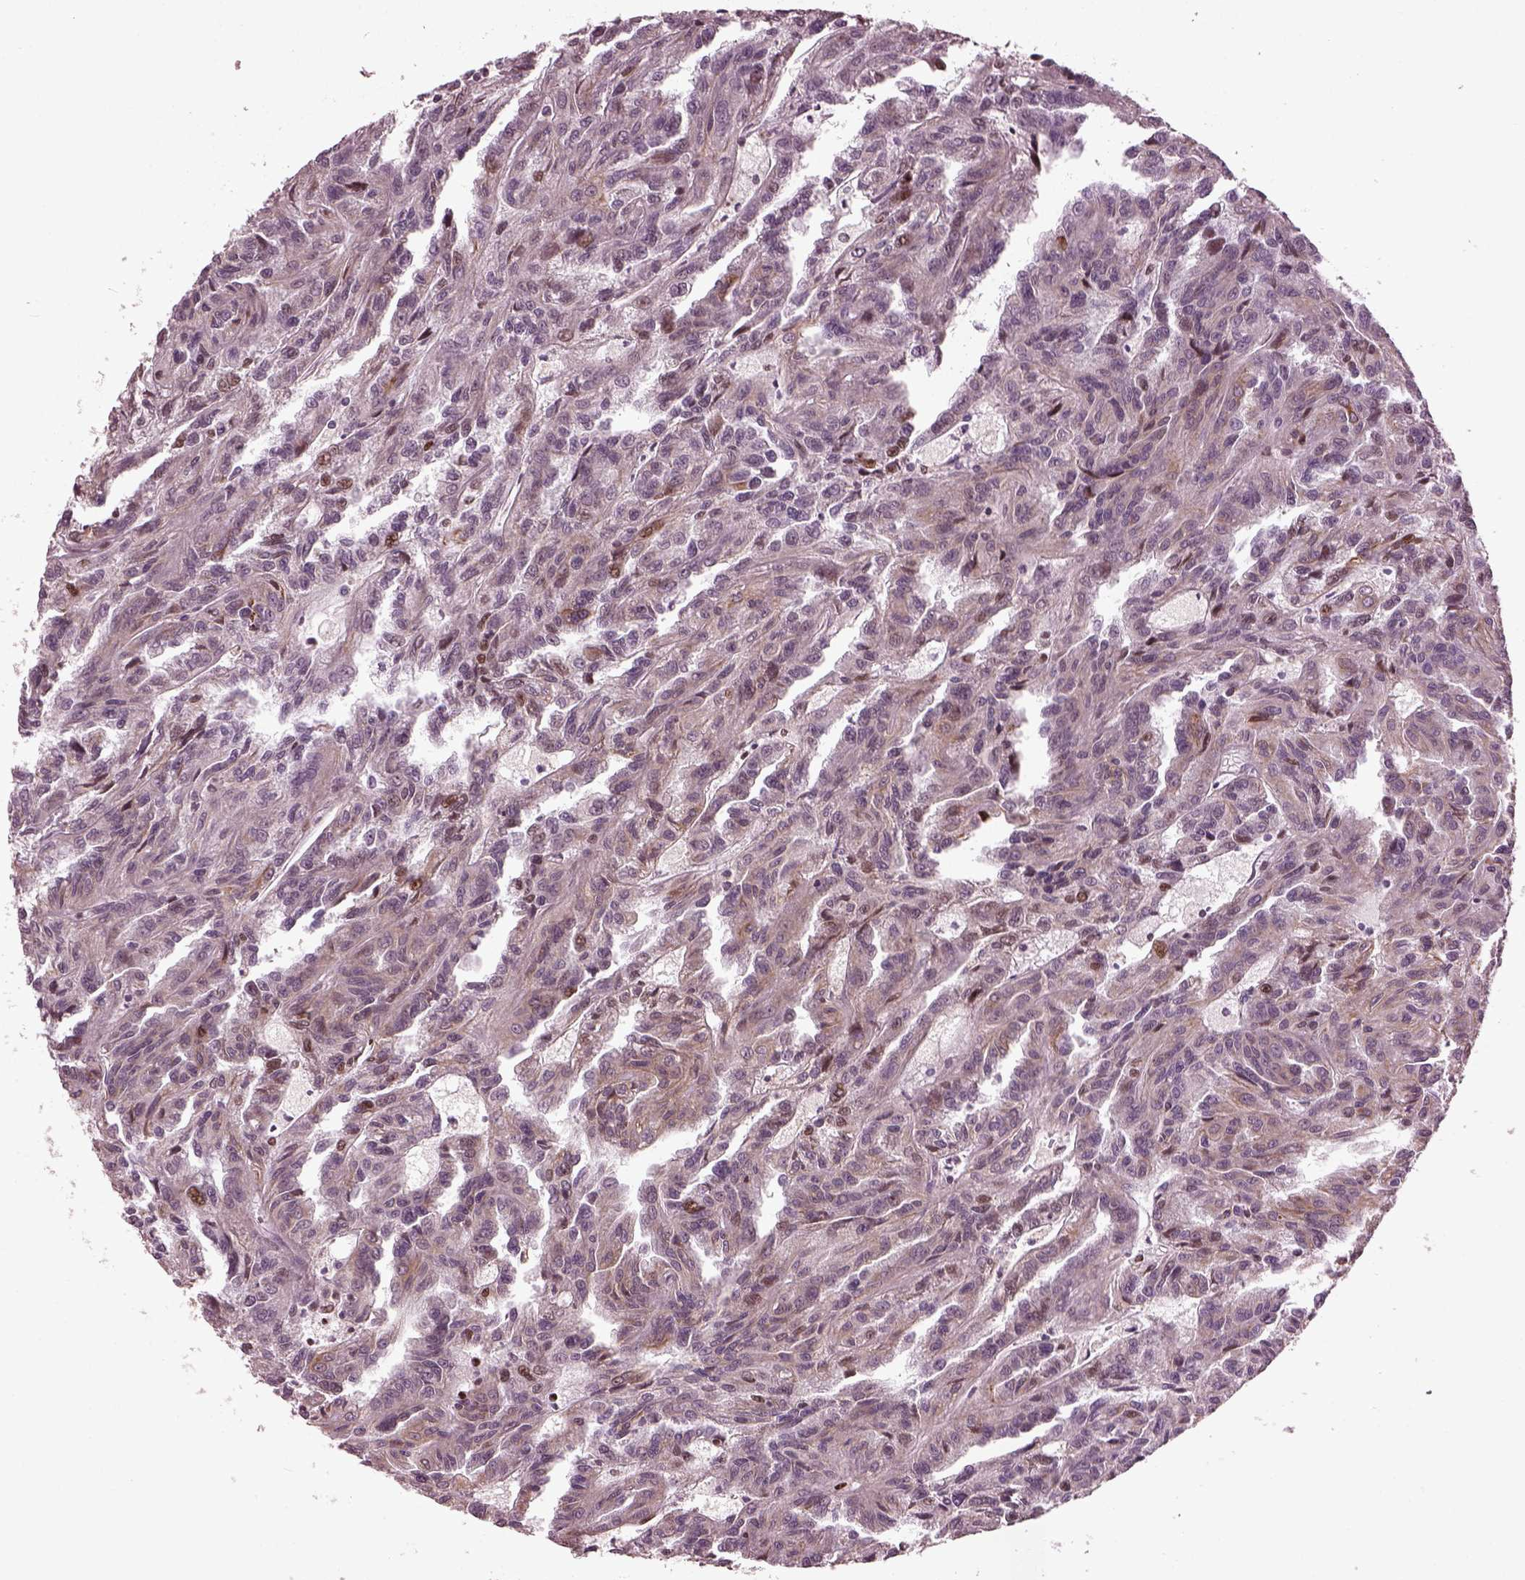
{"staining": {"intensity": "negative", "quantity": "none", "location": "none"}, "tissue": "renal cancer", "cell_type": "Tumor cells", "image_type": "cancer", "snomed": [{"axis": "morphology", "description": "Adenocarcinoma, NOS"}, {"axis": "topography", "description": "Kidney"}], "caption": "Renal cancer was stained to show a protein in brown. There is no significant staining in tumor cells.", "gene": "RUFY3", "patient": {"sex": "male", "age": 79}}